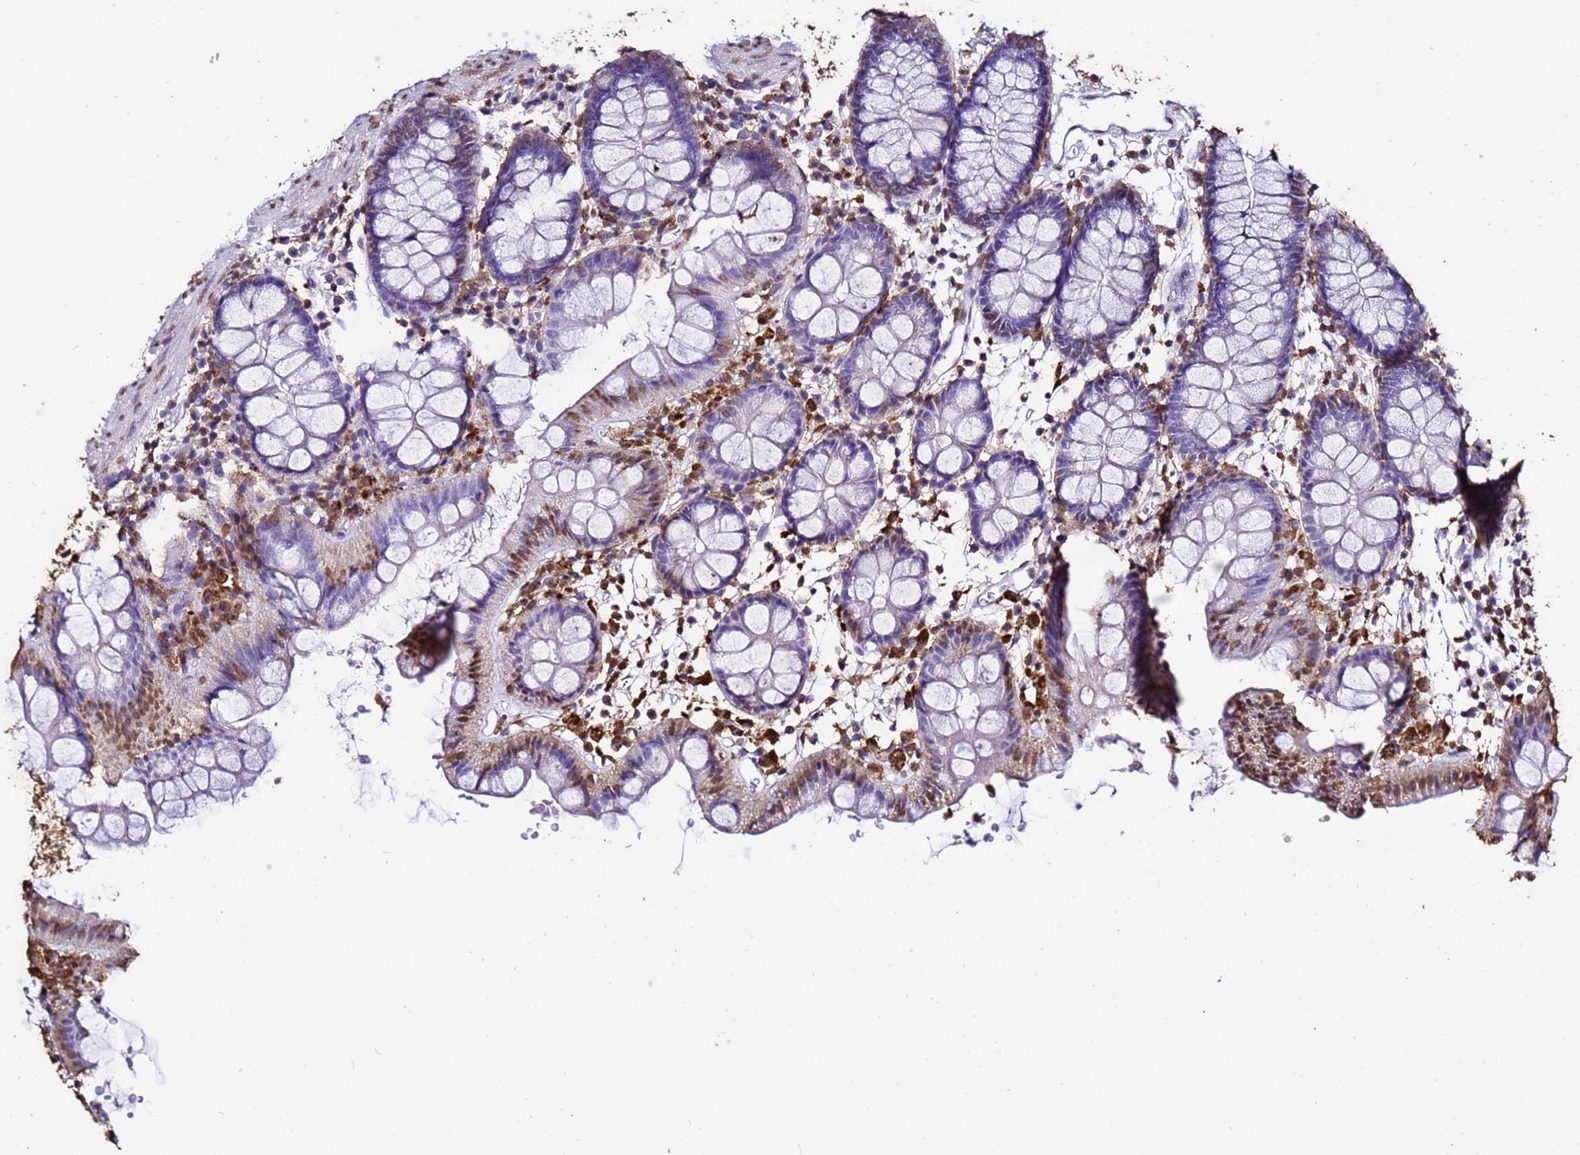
{"staining": {"intensity": "moderate", "quantity": ">75%", "location": "nuclear"}, "tissue": "colon", "cell_type": "Endothelial cells", "image_type": "normal", "snomed": [{"axis": "morphology", "description": "Normal tissue, NOS"}, {"axis": "topography", "description": "Colon"}], "caption": "Colon was stained to show a protein in brown. There is medium levels of moderate nuclear positivity in approximately >75% of endothelial cells. The protein is stained brown, and the nuclei are stained in blue (DAB IHC with brightfield microscopy, high magnification).", "gene": "TRIP6", "patient": {"sex": "male", "age": 75}}